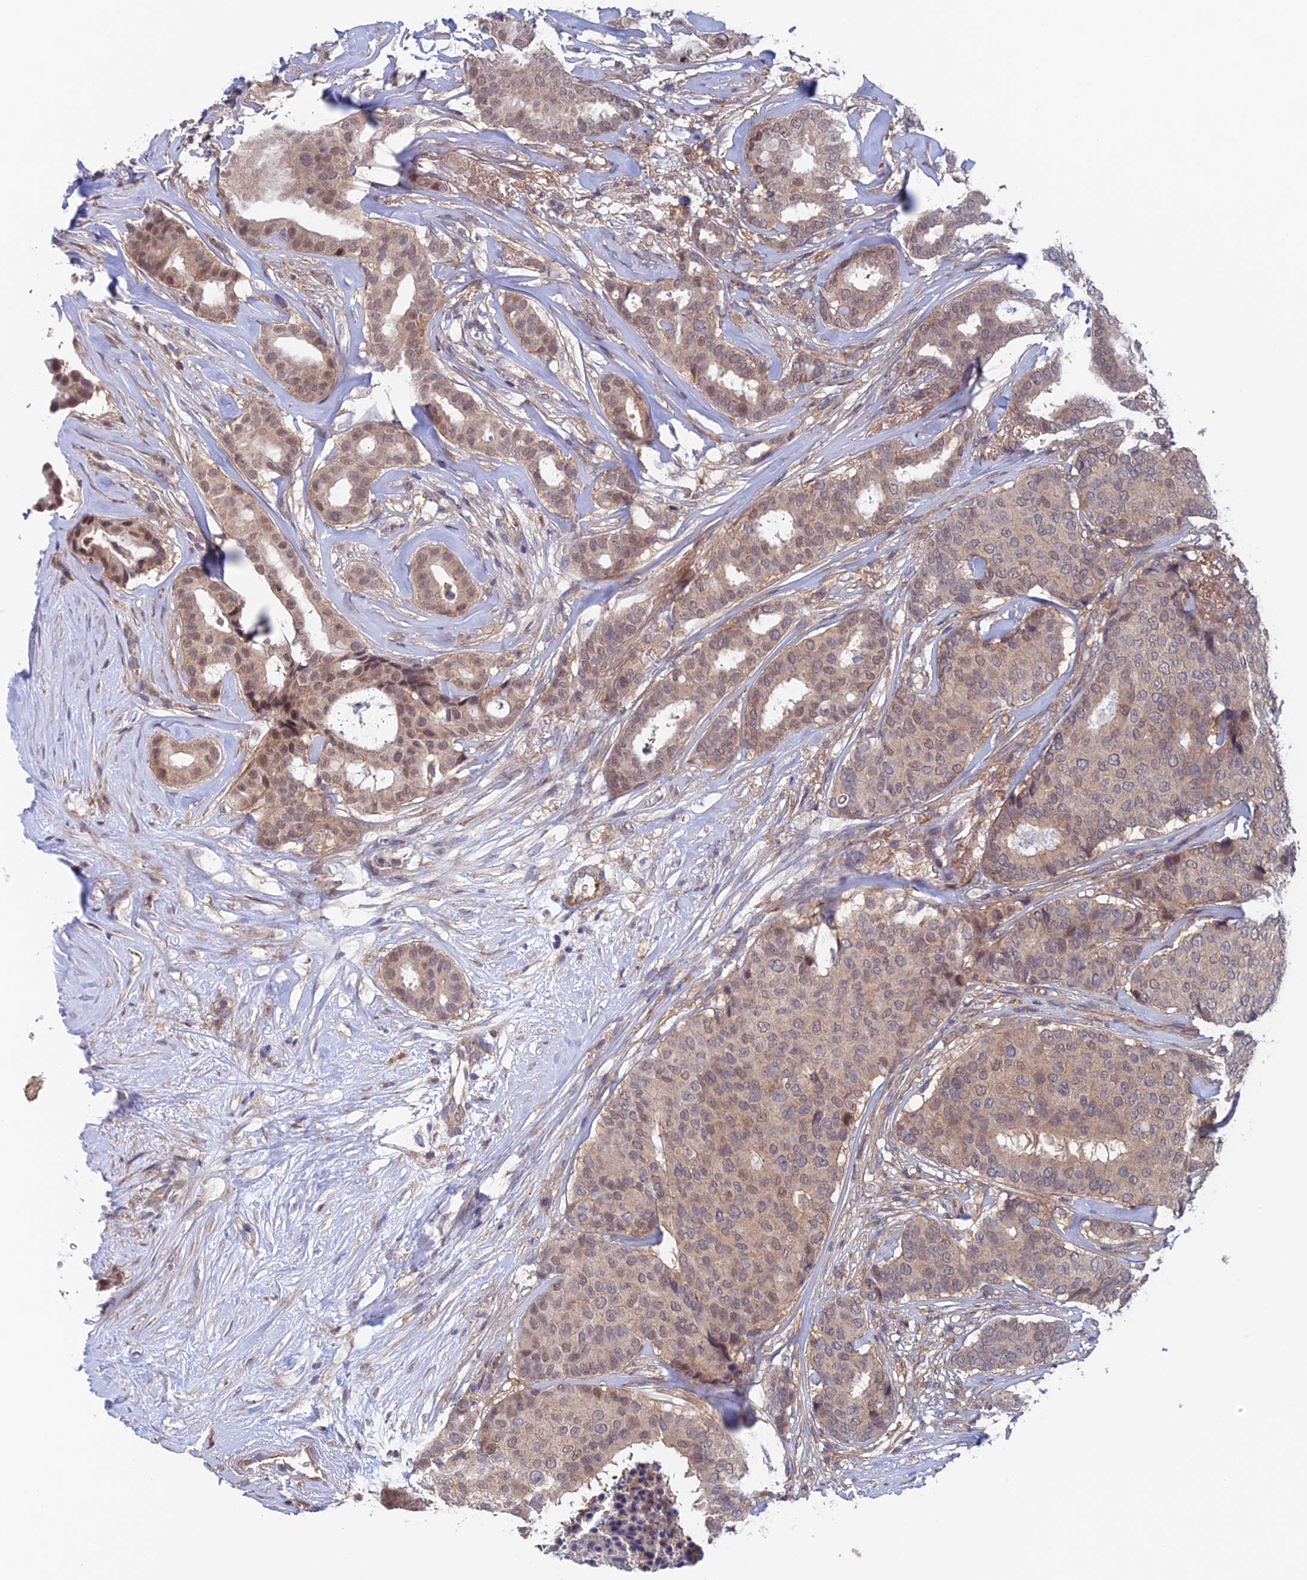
{"staining": {"intensity": "weak", "quantity": ">75%", "location": "cytoplasmic/membranous,nuclear"}, "tissue": "breast cancer", "cell_type": "Tumor cells", "image_type": "cancer", "snomed": [{"axis": "morphology", "description": "Duct carcinoma"}, {"axis": "topography", "description": "Breast"}], "caption": "Tumor cells show low levels of weak cytoplasmic/membranous and nuclear positivity in about >75% of cells in breast cancer. (Stains: DAB in brown, nuclei in blue, Microscopy: brightfield microscopy at high magnification).", "gene": "NUDT16L1", "patient": {"sex": "female", "age": 75}}